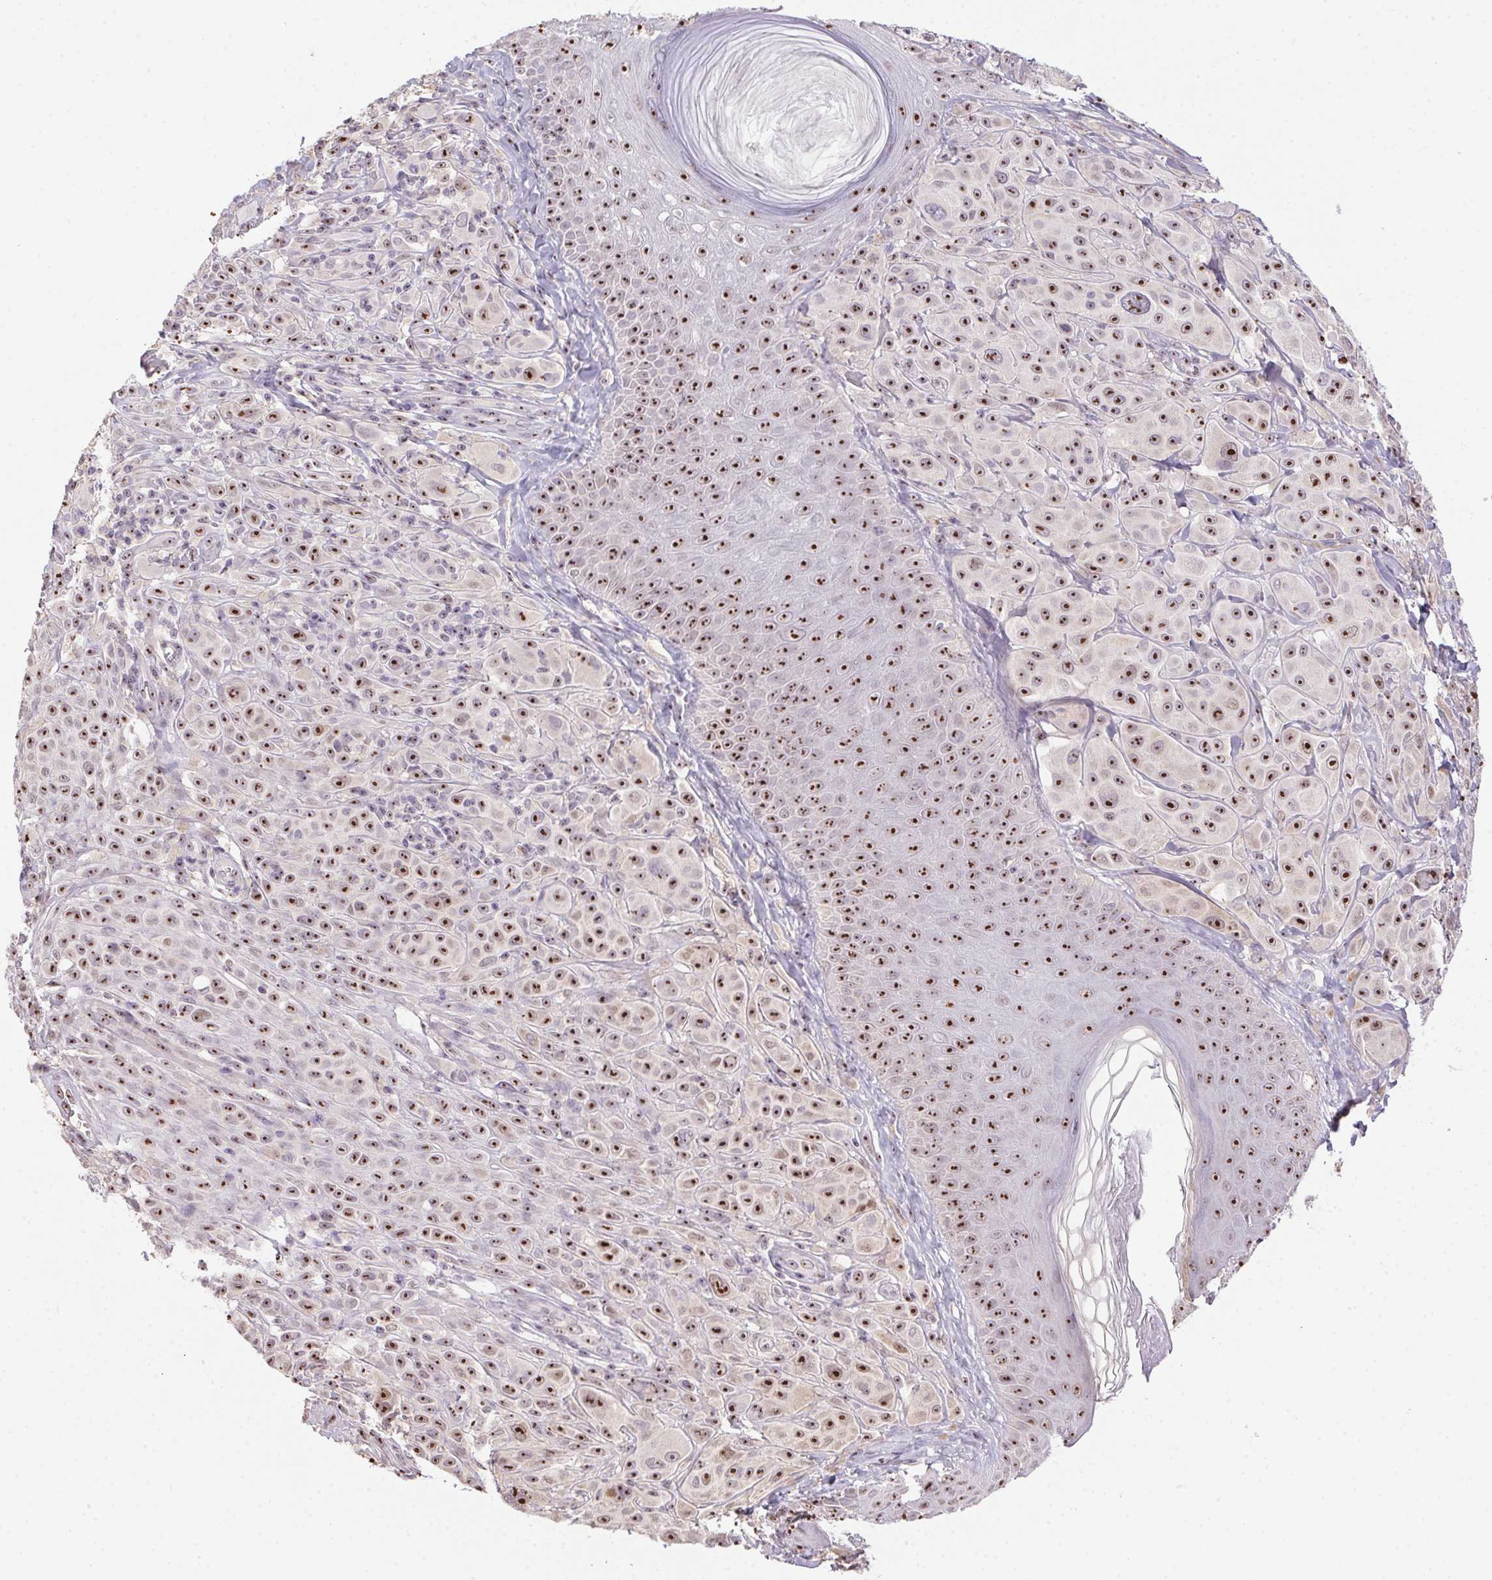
{"staining": {"intensity": "moderate", "quantity": ">75%", "location": "nuclear"}, "tissue": "melanoma", "cell_type": "Tumor cells", "image_type": "cancer", "snomed": [{"axis": "morphology", "description": "Malignant melanoma, NOS"}, {"axis": "topography", "description": "Skin"}], "caption": "Immunohistochemistry (IHC) photomicrograph of neoplastic tissue: human malignant melanoma stained using immunohistochemistry reveals medium levels of moderate protein expression localized specifically in the nuclear of tumor cells, appearing as a nuclear brown color.", "gene": "BATF2", "patient": {"sex": "male", "age": 67}}